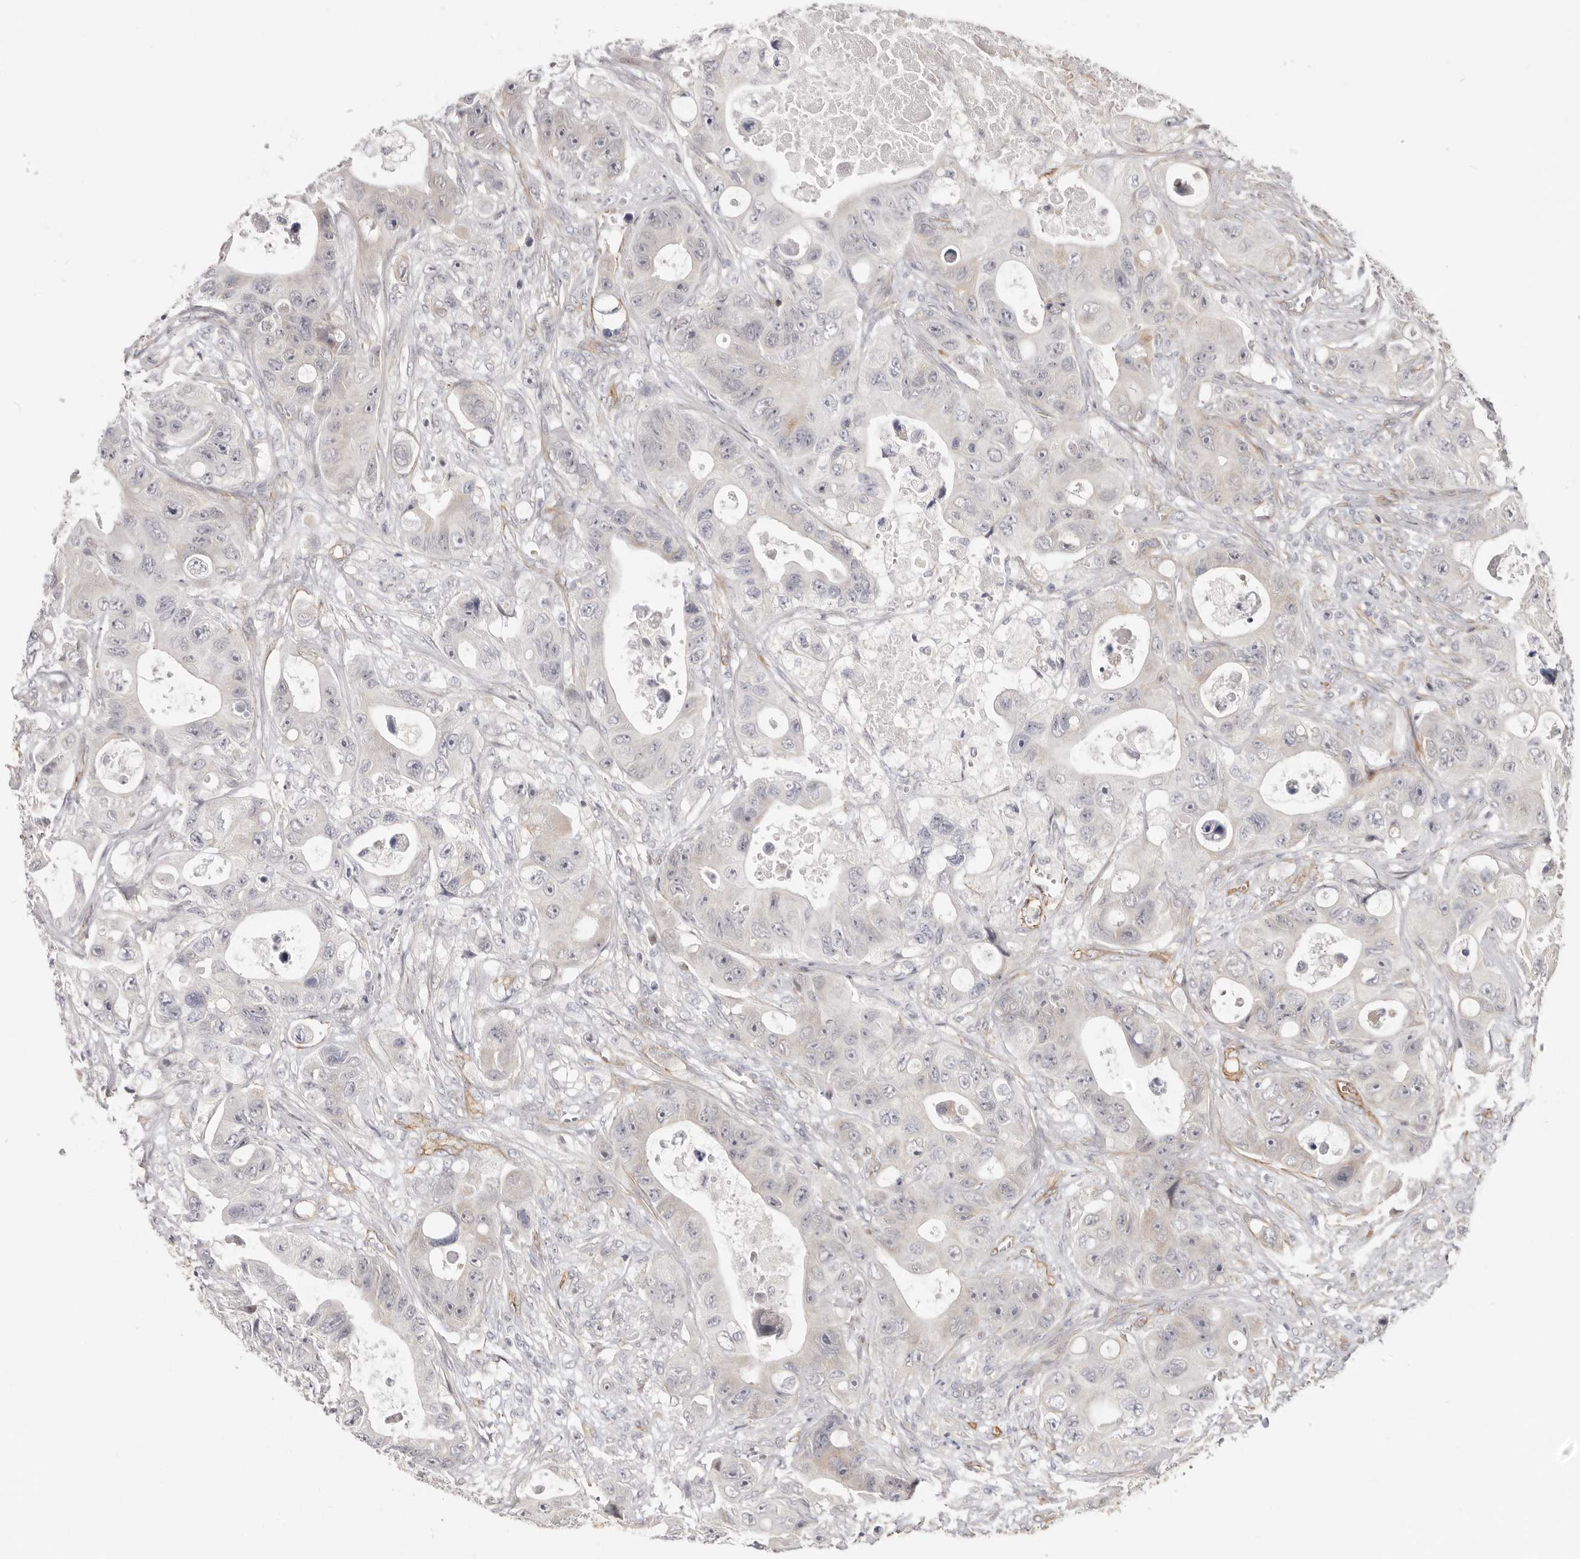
{"staining": {"intensity": "weak", "quantity": "<25%", "location": "cytoplasmic/membranous"}, "tissue": "colorectal cancer", "cell_type": "Tumor cells", "image_type": "cancer", "snomed": [{"axis": "morphology", "description": "Adenocarcinoma, NOS"}, {"axis": "topography", "description": "Colon"}], "caption": "High power microscopy histopathology image of an immunohistochemistry (IHC) micrograph of colorectal cancer, revealing no significant positivity in tumor cells.", "gene": "SZT2", "patient": {"sex": "female", "age": 46}}